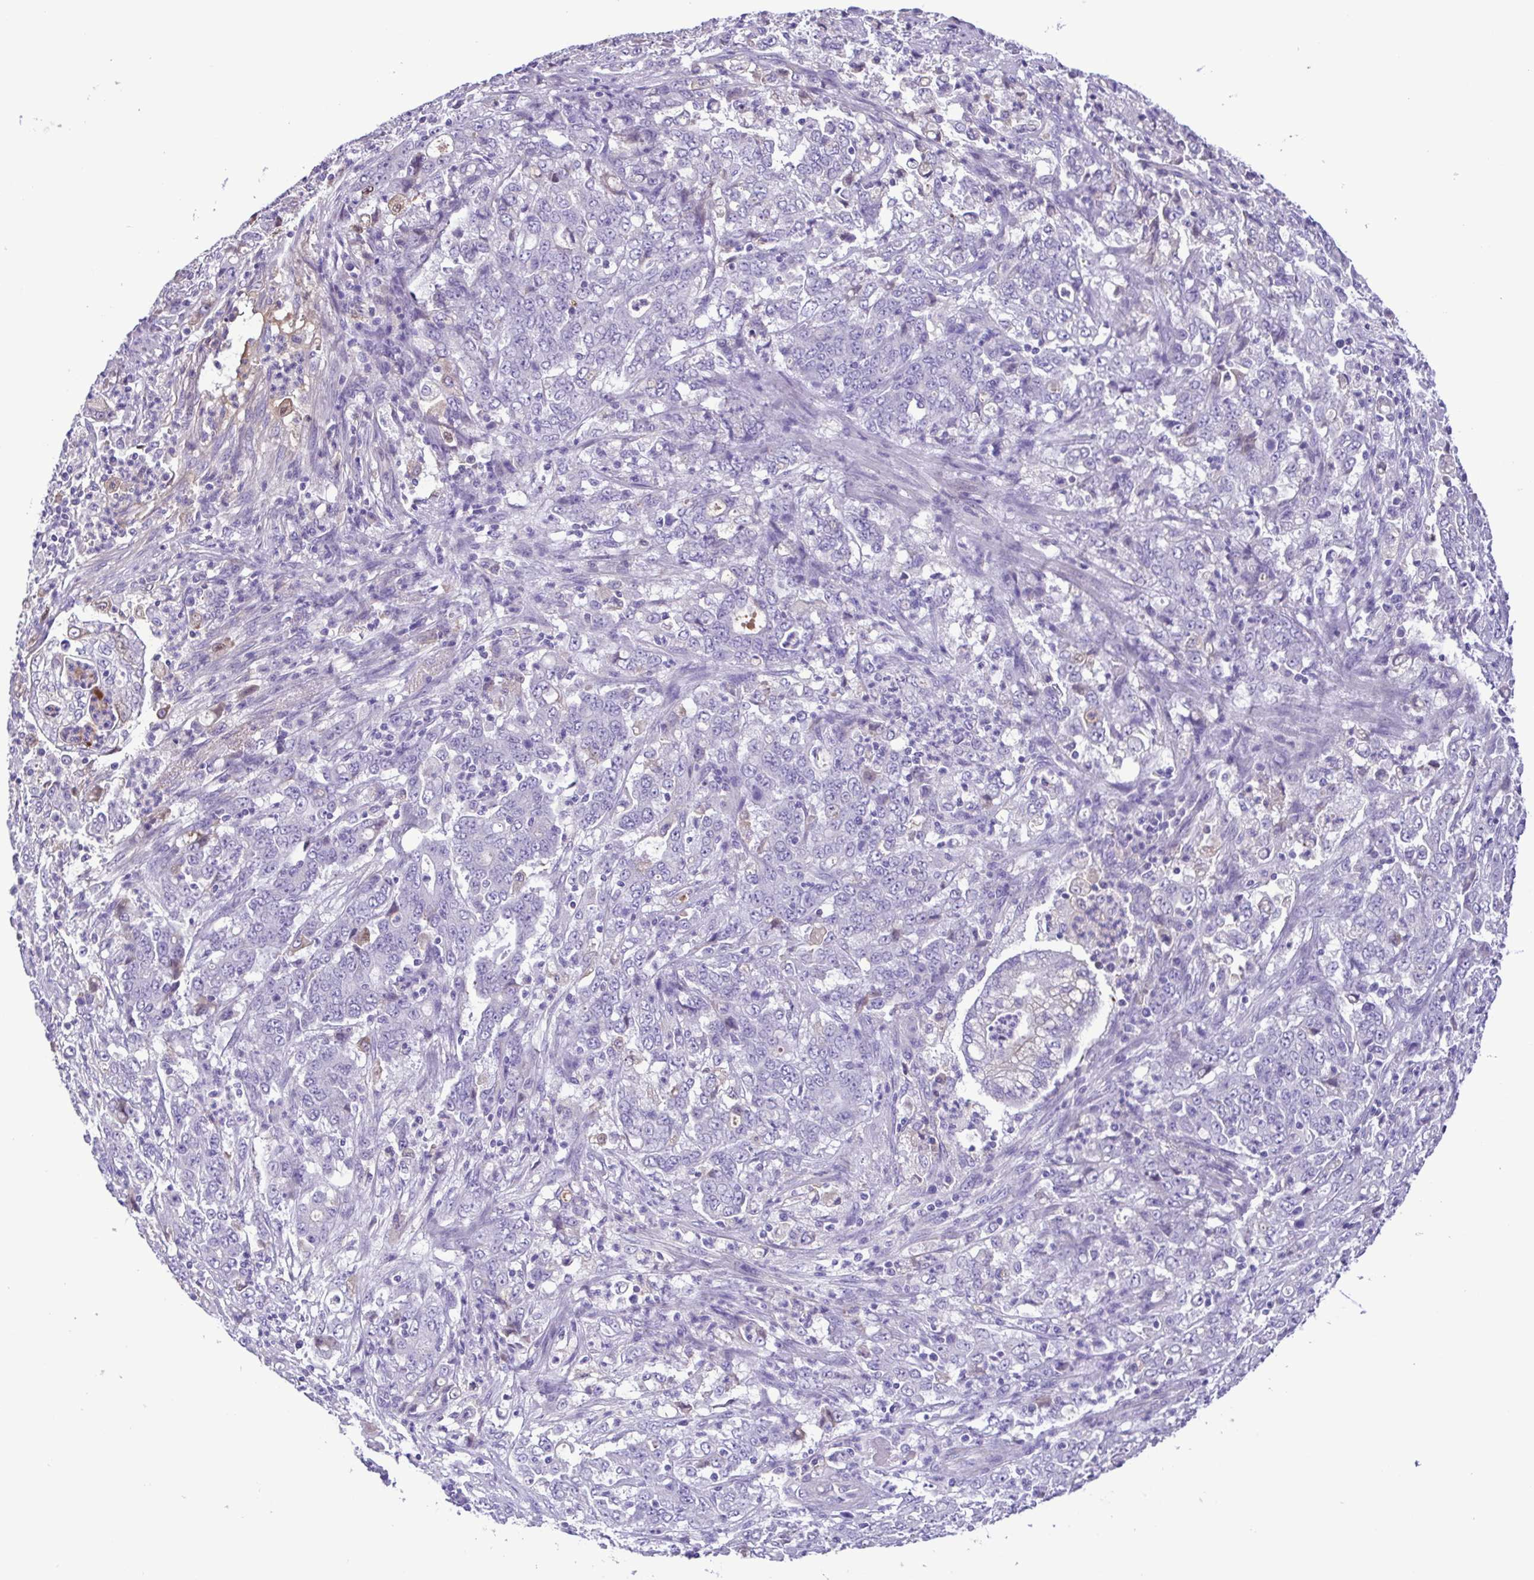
{"staining": {"intensity": "negative", "quantity": "none", "location": "none"}, "tissue": "stomach cancer", "cell_type": "Tumor cells", "image_type": "cancer", "snomed": [{"axis": "morphology", "description": "Adenocarcinoma, NOS"}, {"axis": "topography", "description": "Stomach, lower"}], "caption": "Immunohistochemistry (IHC) histopathology image of neoplastic tissue: human stomach adenocarcinoma stained with DAB (3,3'-diaminobenzidine) shows no significant protein staining in tumor cells.", "gene": "IGFL1", "patient": {"sex": "female", "age": 71}}